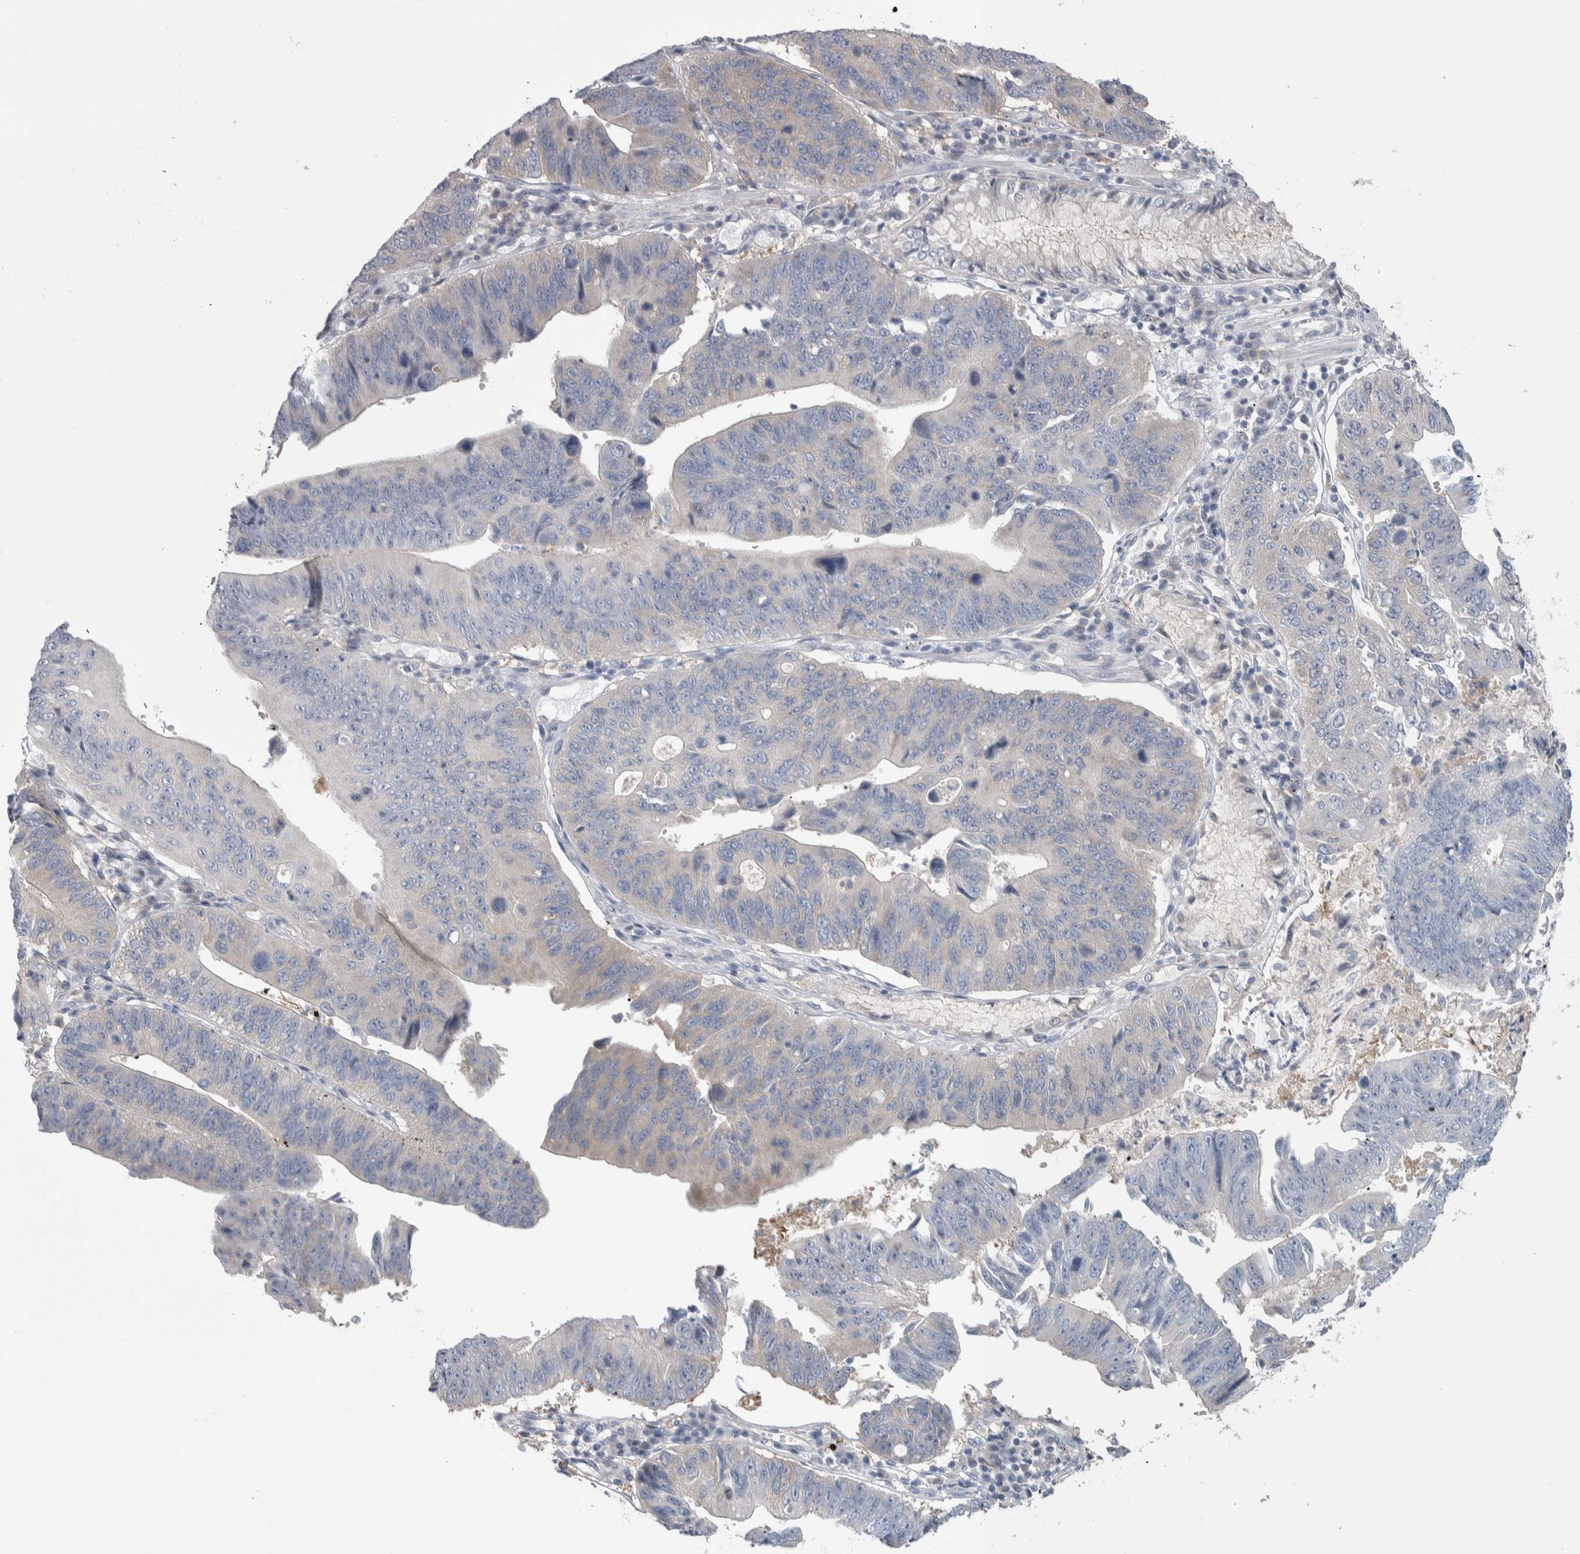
{"staining": {"intensity": "weak", "quantity": "<25%", "location": "cytoplasmic/membranous"}, "tissue": "stomach cancer", "cell_type": "Tumor cells", "image_type": "cancer", "snomed": [{"axis": "morphology", "description": "Adenocarcinoma, NOS"}, {"axis": "topography", "description": "Stomach"}], "caption": "This is a image of immunohistochemistry staining of stomach cancer (adenocarcinoma), which shows no staining in tumor cells.", "gene": "GPHN", "patient": {"sex": "male", "age": 59}}